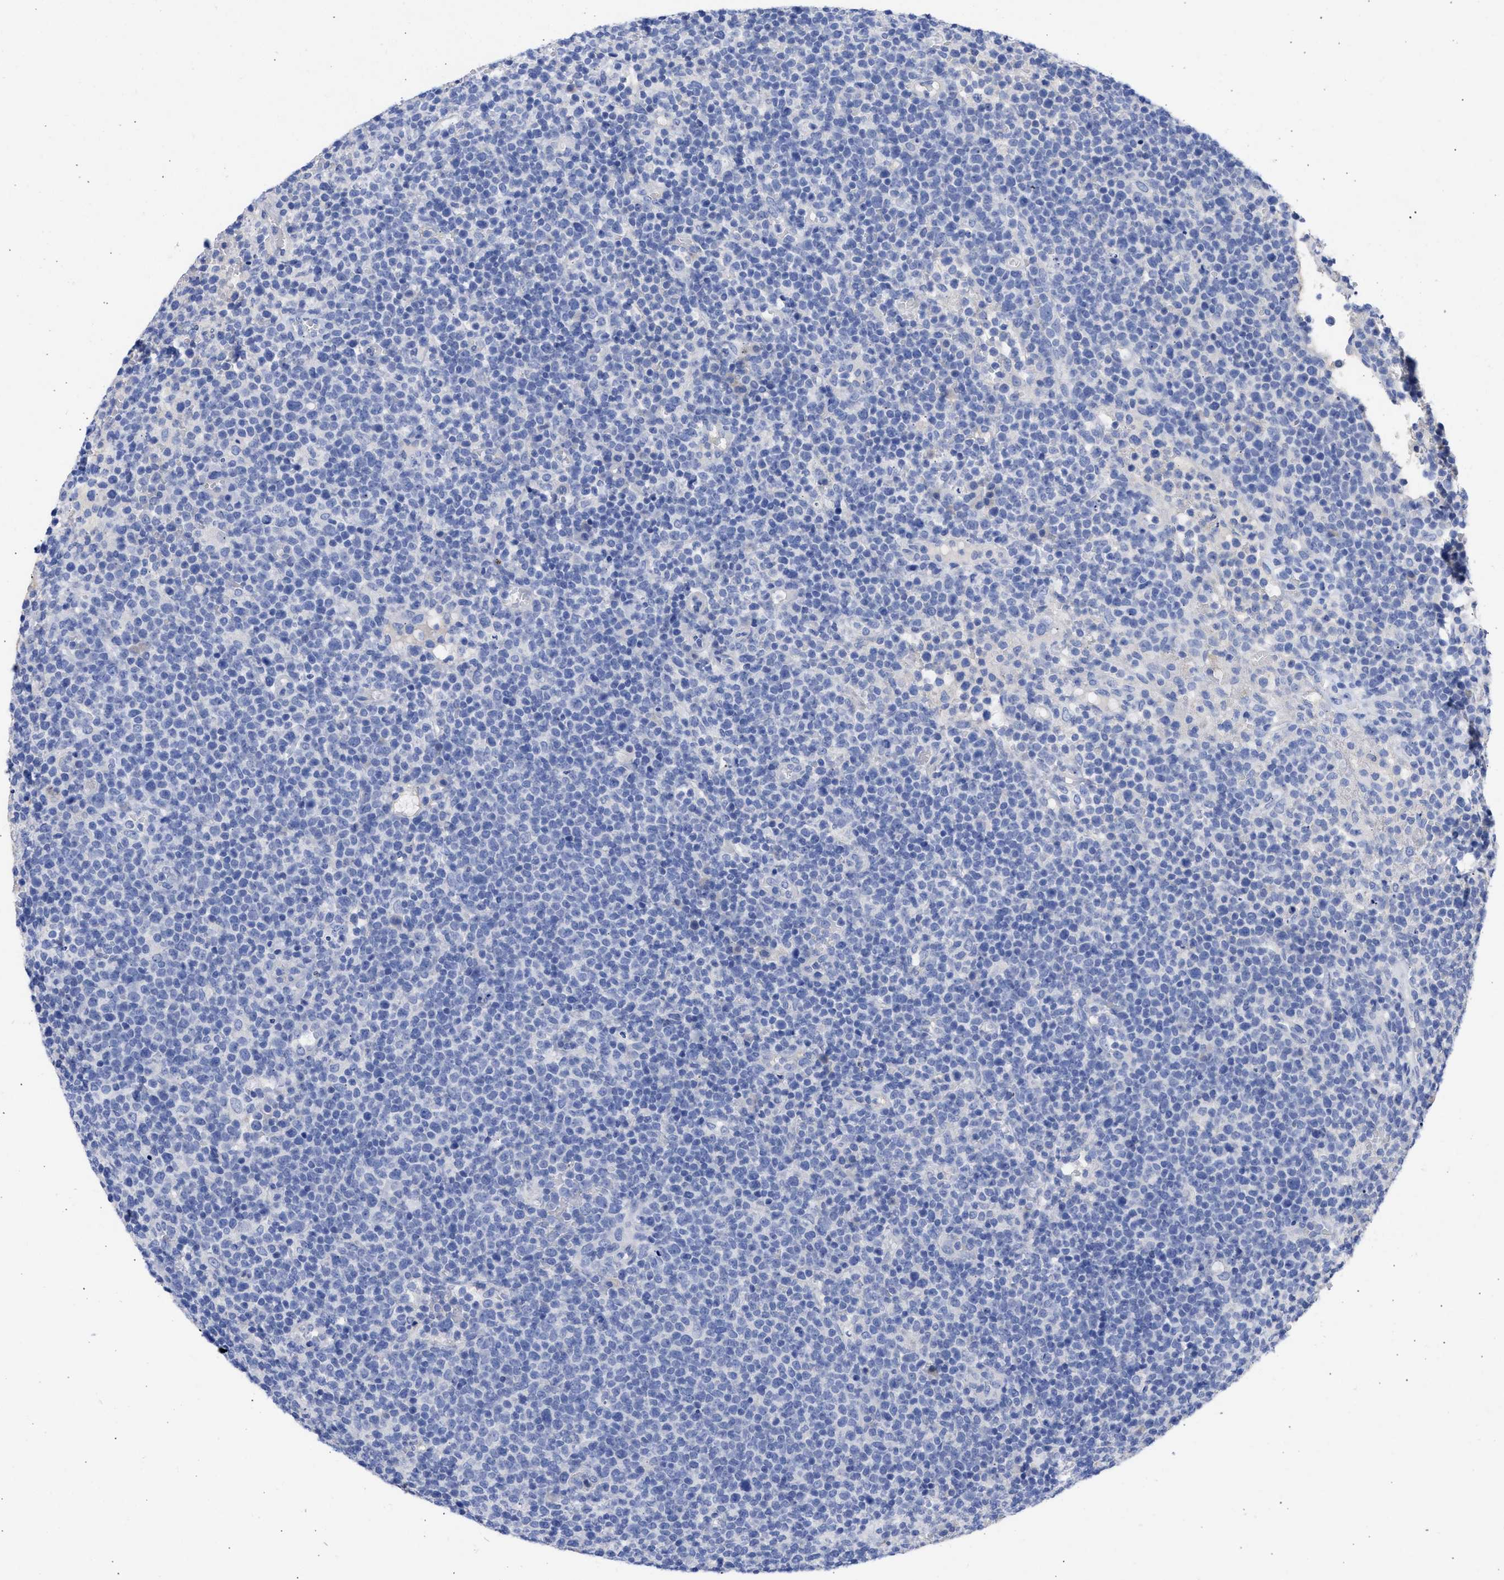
{"staining": {"intensity": "negative", "quantity": "none", "location": "none"}, "tissue": "lymphoma", "cell_type": "Tumor cells", "image_type": "cancer", "snomed": [{"axis": "morphology", "description": "Malignant lymphoma, non-Hodgkin's type, High grade"}, {"axis": "topography", "description": "Lymph node"}], "caption": "DAB immunohistochemical staining of human high-grade malignant lymphoma, non-Hodgkin's type exhibits no significant positivity in tumor cells.", "gene": "RSPH1", "patient": {"sex": "male", "age": 61}}